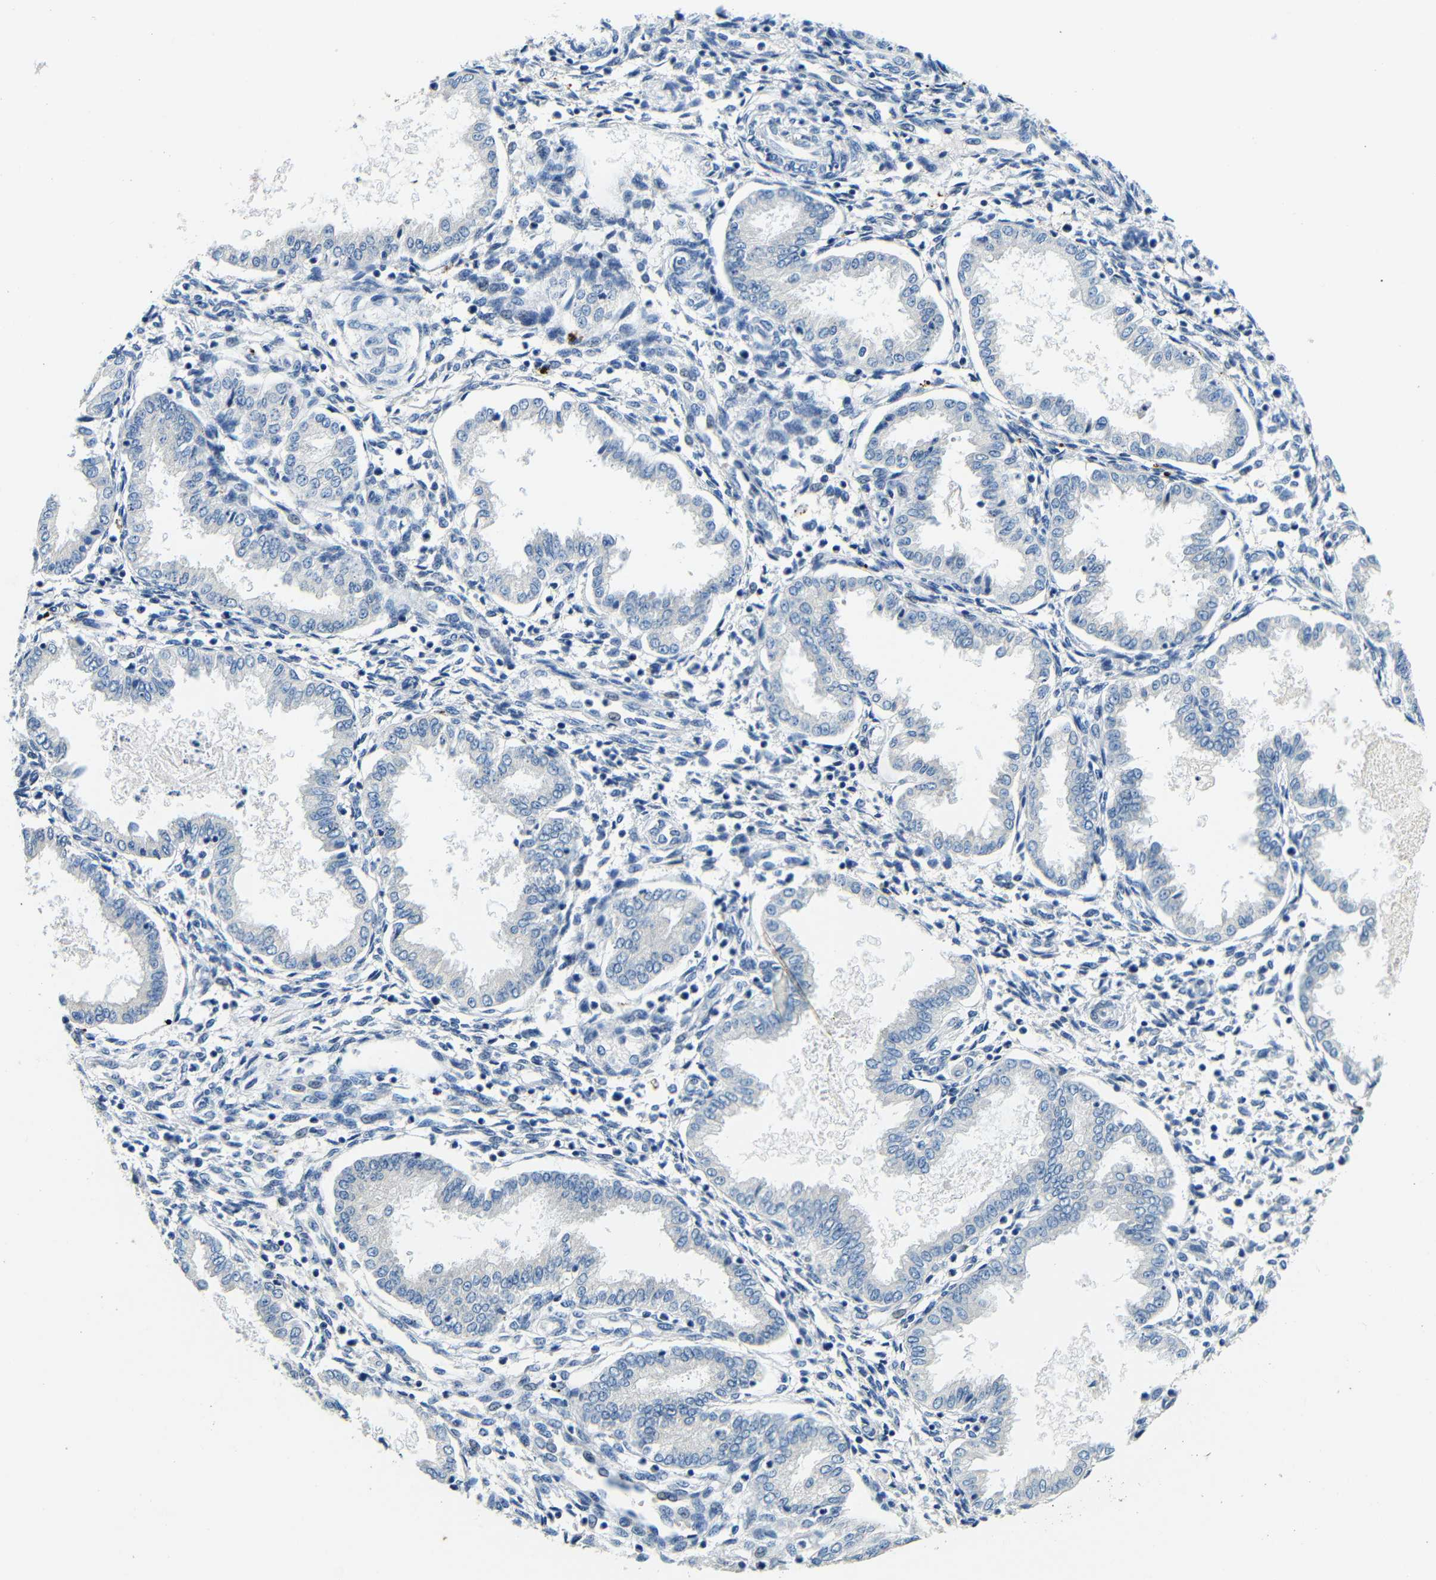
{"staining": {"intensity": "negative", "quantity": "none", "location": "none"}, "tissue": "endometrium", "cell_type": "Cells in endometrial stroma", "image_type": "normal", "snomed": [{"axis": "morphology", "description": "Normal tissue, NOS"}, {"axis": "topography", "description": "Endometrium"}], "caption": "IHC of benign endometrium reveals no expression in cells in endometrial stroma.", "gene": "FMO5", "patient": {"sex": "female", "age": 33}}